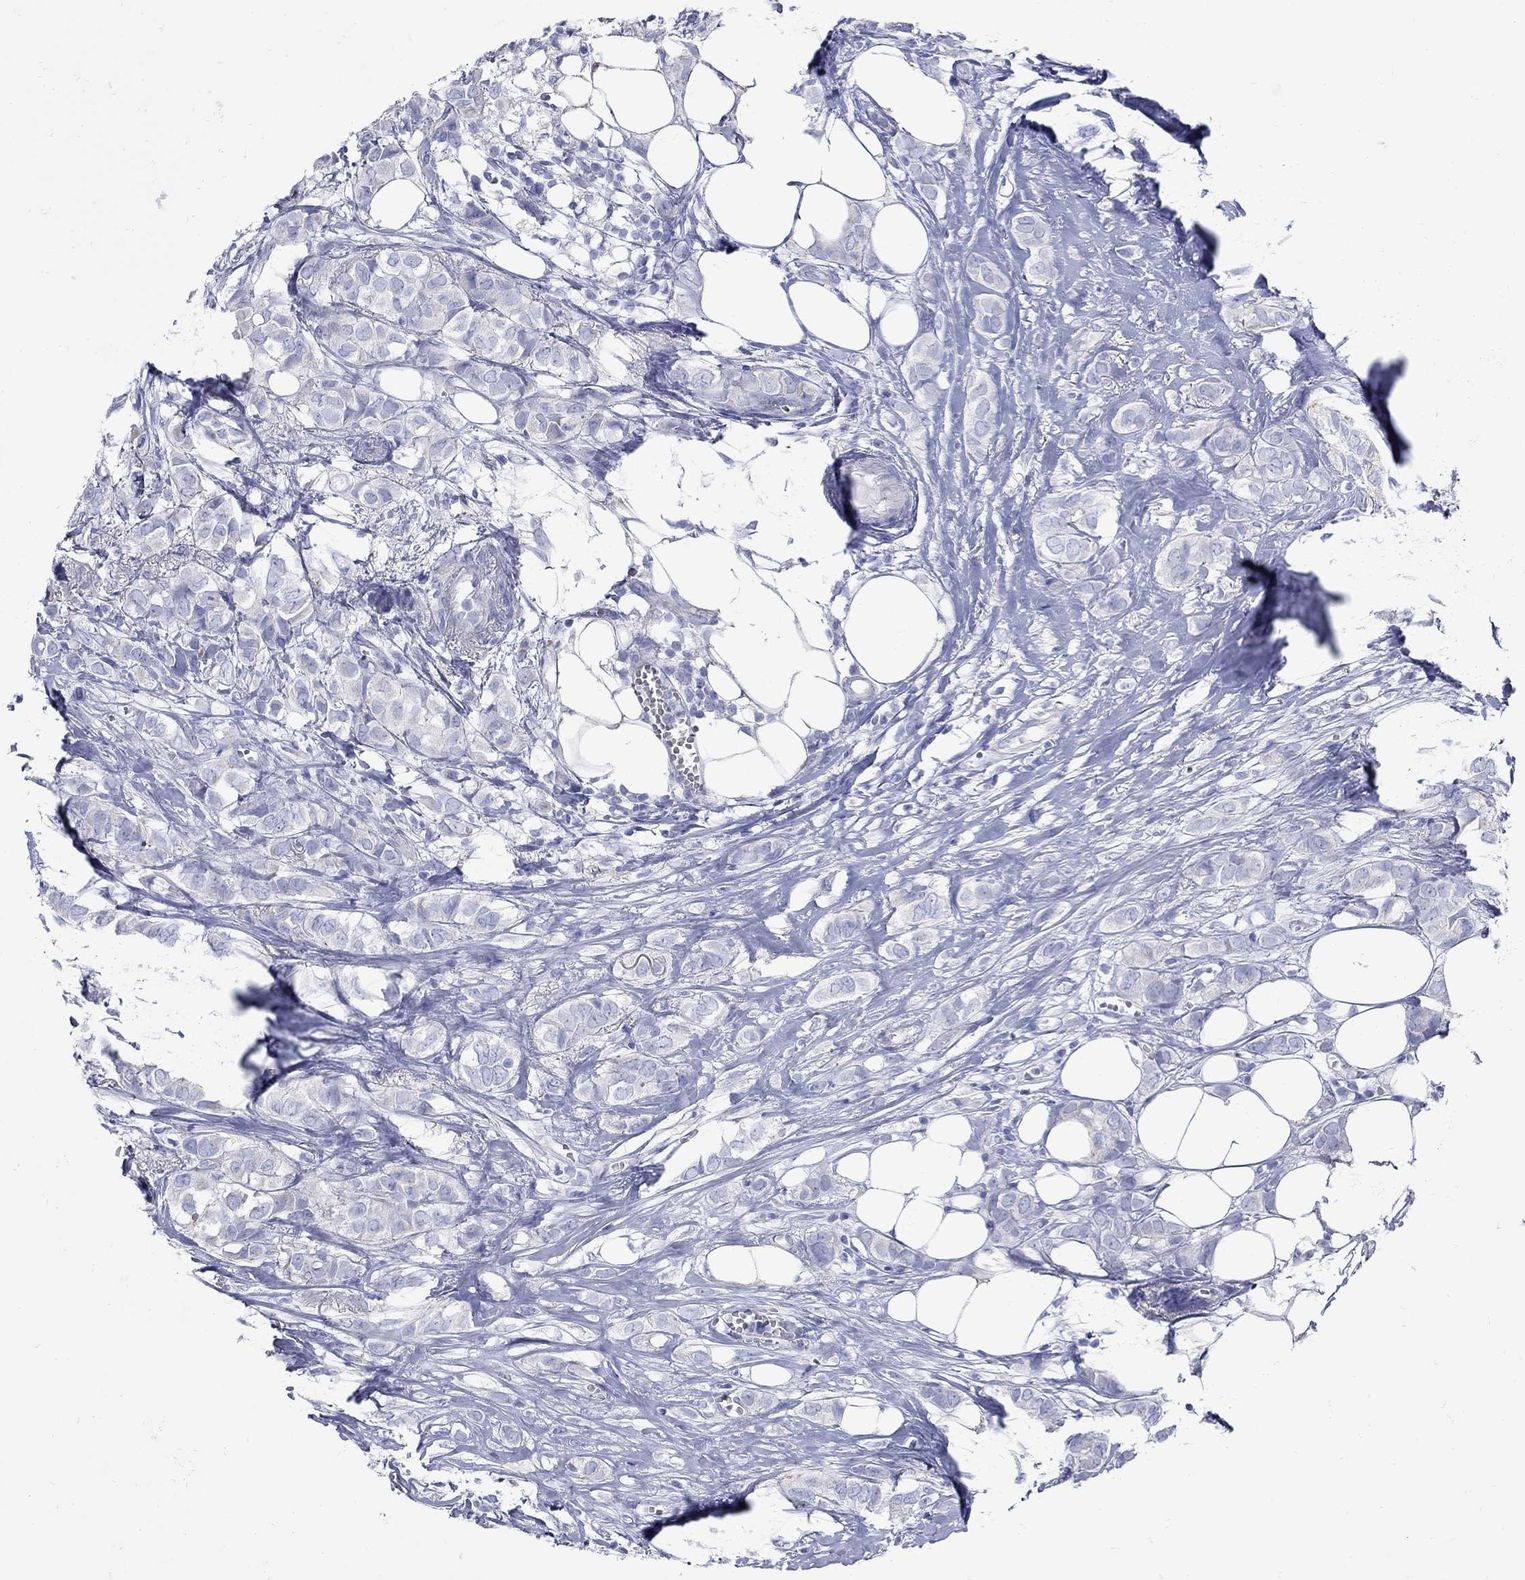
{"staining": {"intensity": "negative", "quantity": "none", "location": "none"}, "tissue": "breast cancer", "cell_type": "Tumor cells", "image_type": "cancer", "snomed": [{"axis": "morphology", "description": "Duct carcinoma"}, {"axis": "topography", "description": "Breast"}], "caption": "The image demonstrates no significant expression in tumor cells of breast cancer.", "gene": "PDZD3", "patient": {"sex": "female", "age": 85}}